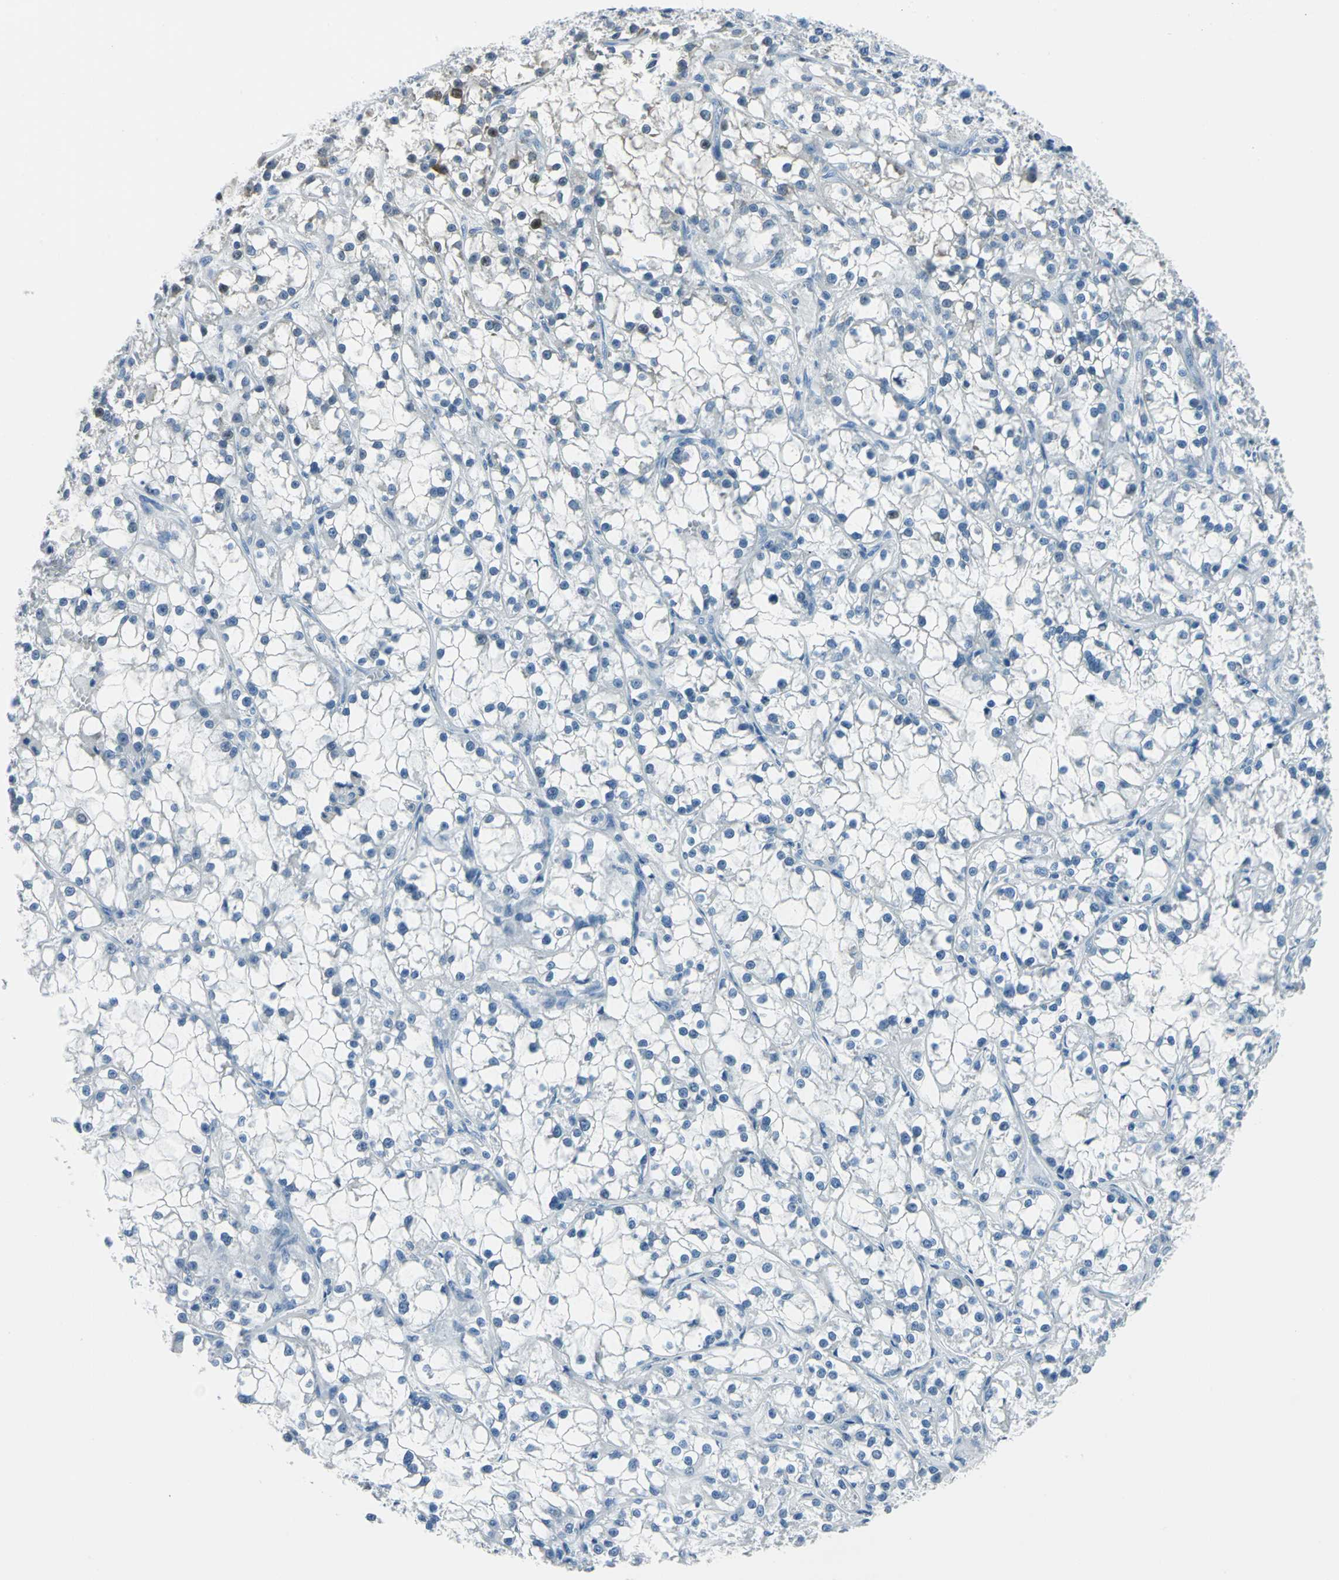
{"staining": {"intensity": "negative", "quantity": "none", "location": "none"}, "tissue": "renal cancer", "cell_type": "Tumor cells", "image_type": "cancer", "snomed": [{"axis": "morphology", "description": "Adenocarcinoma, NOS"}, {"axis": "topography", "description": "Kidney"}], "caption": "Tumor cells show no significant staining in renal cancer.", "gene": "AKR1A1", "patient": {"sex": "female", "age": 52}}